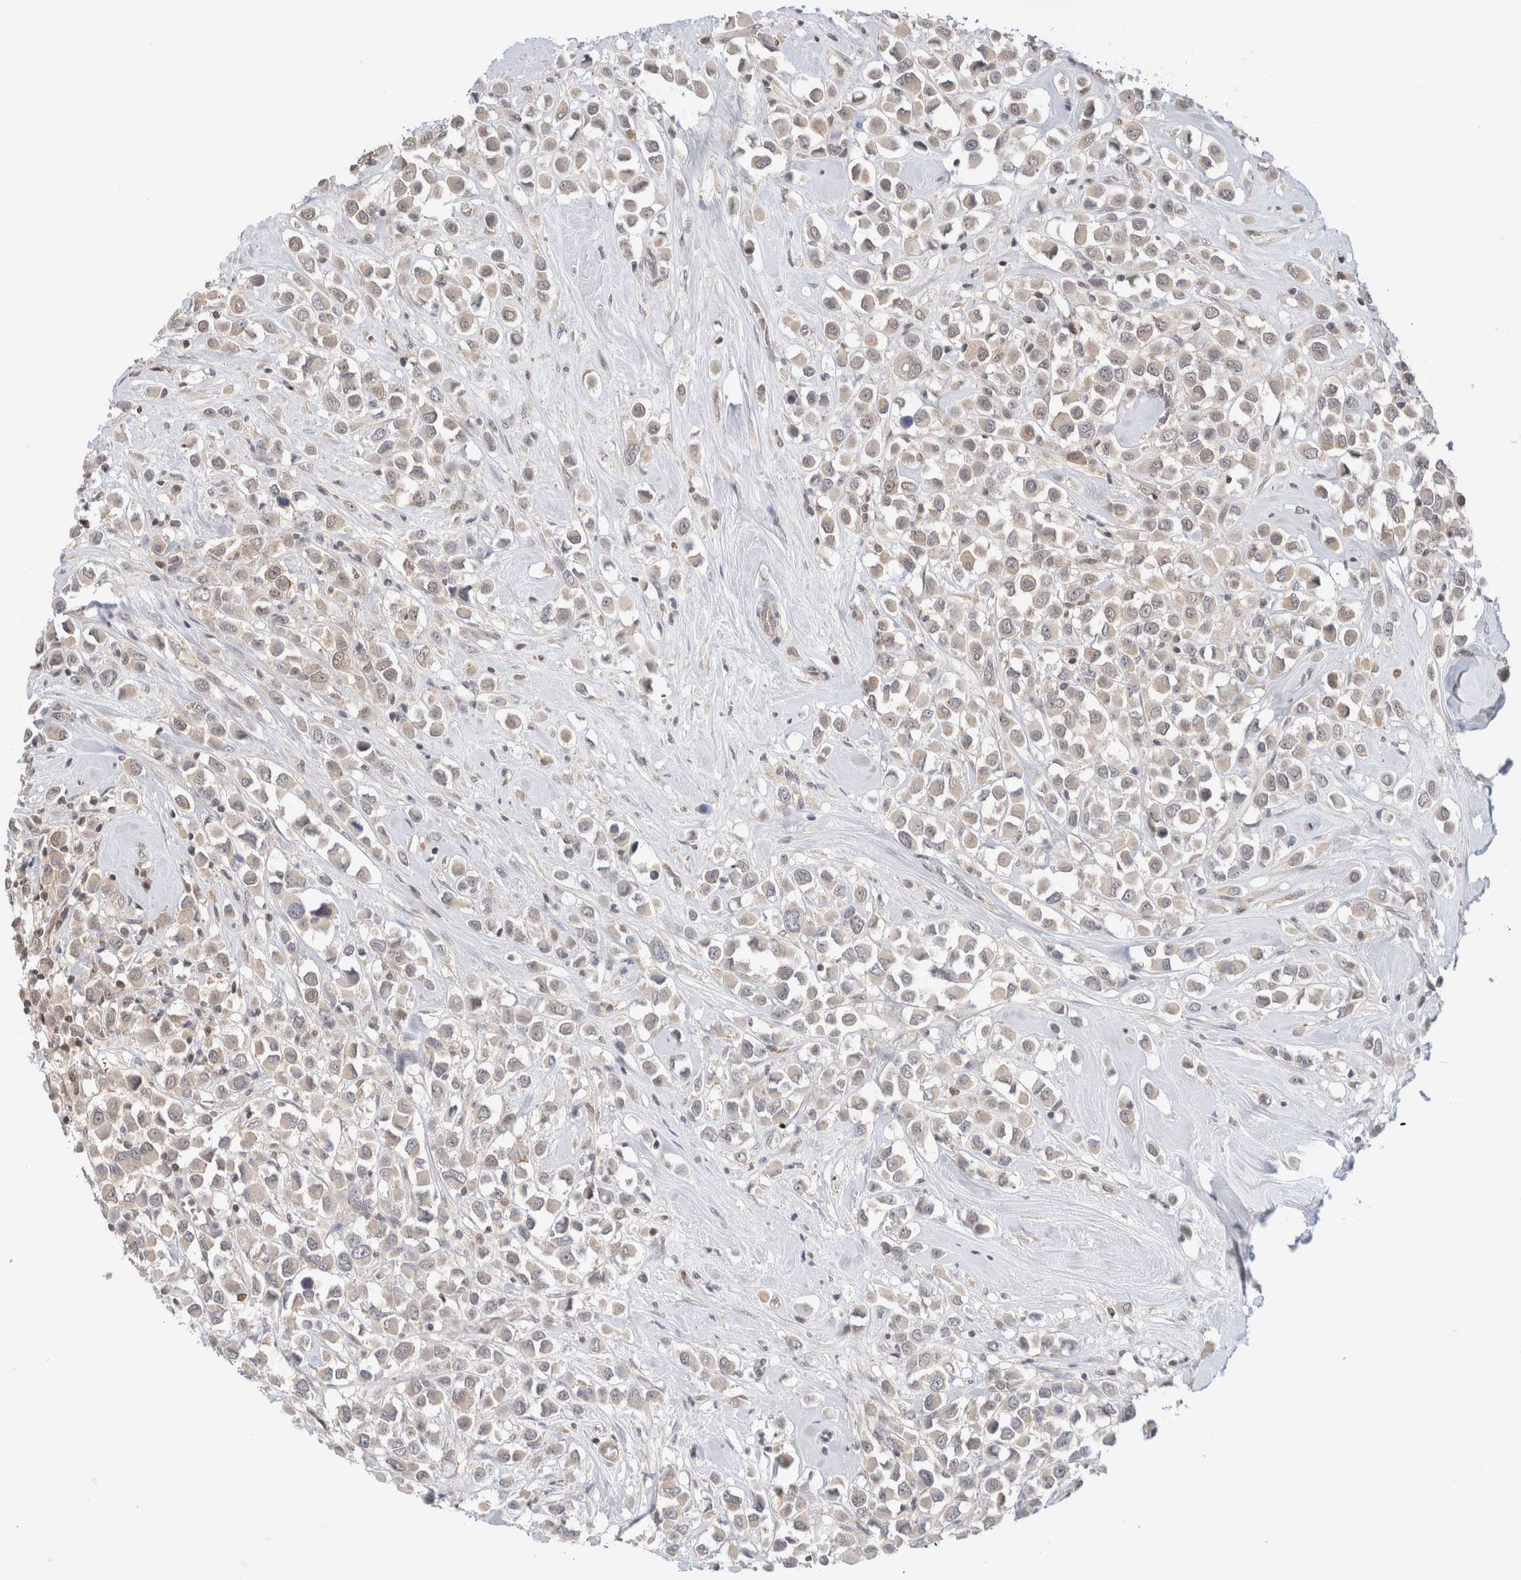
{"staining": {"intensity": "weak", "quantity": "25%-75%", "location": "cytoplasmic/membranous"}, "tissue": "breast cancer", "cell_type": "Tumor cells", "image_type": "cancer", "snomed": [{"axis": "morphology", "description": "Duct carcinoma"}, {"axis": "topography", "description": "Breast"}], "caption": "There is low levels of weak cytoplasmic/membranous expression in tumor cells of breast infiltrating ductal carcinoma, as demonstrated by immunohistochemical staining (brown color).", "gene": "C17orf97", "patient": {"sex": "female", "age": 61}}